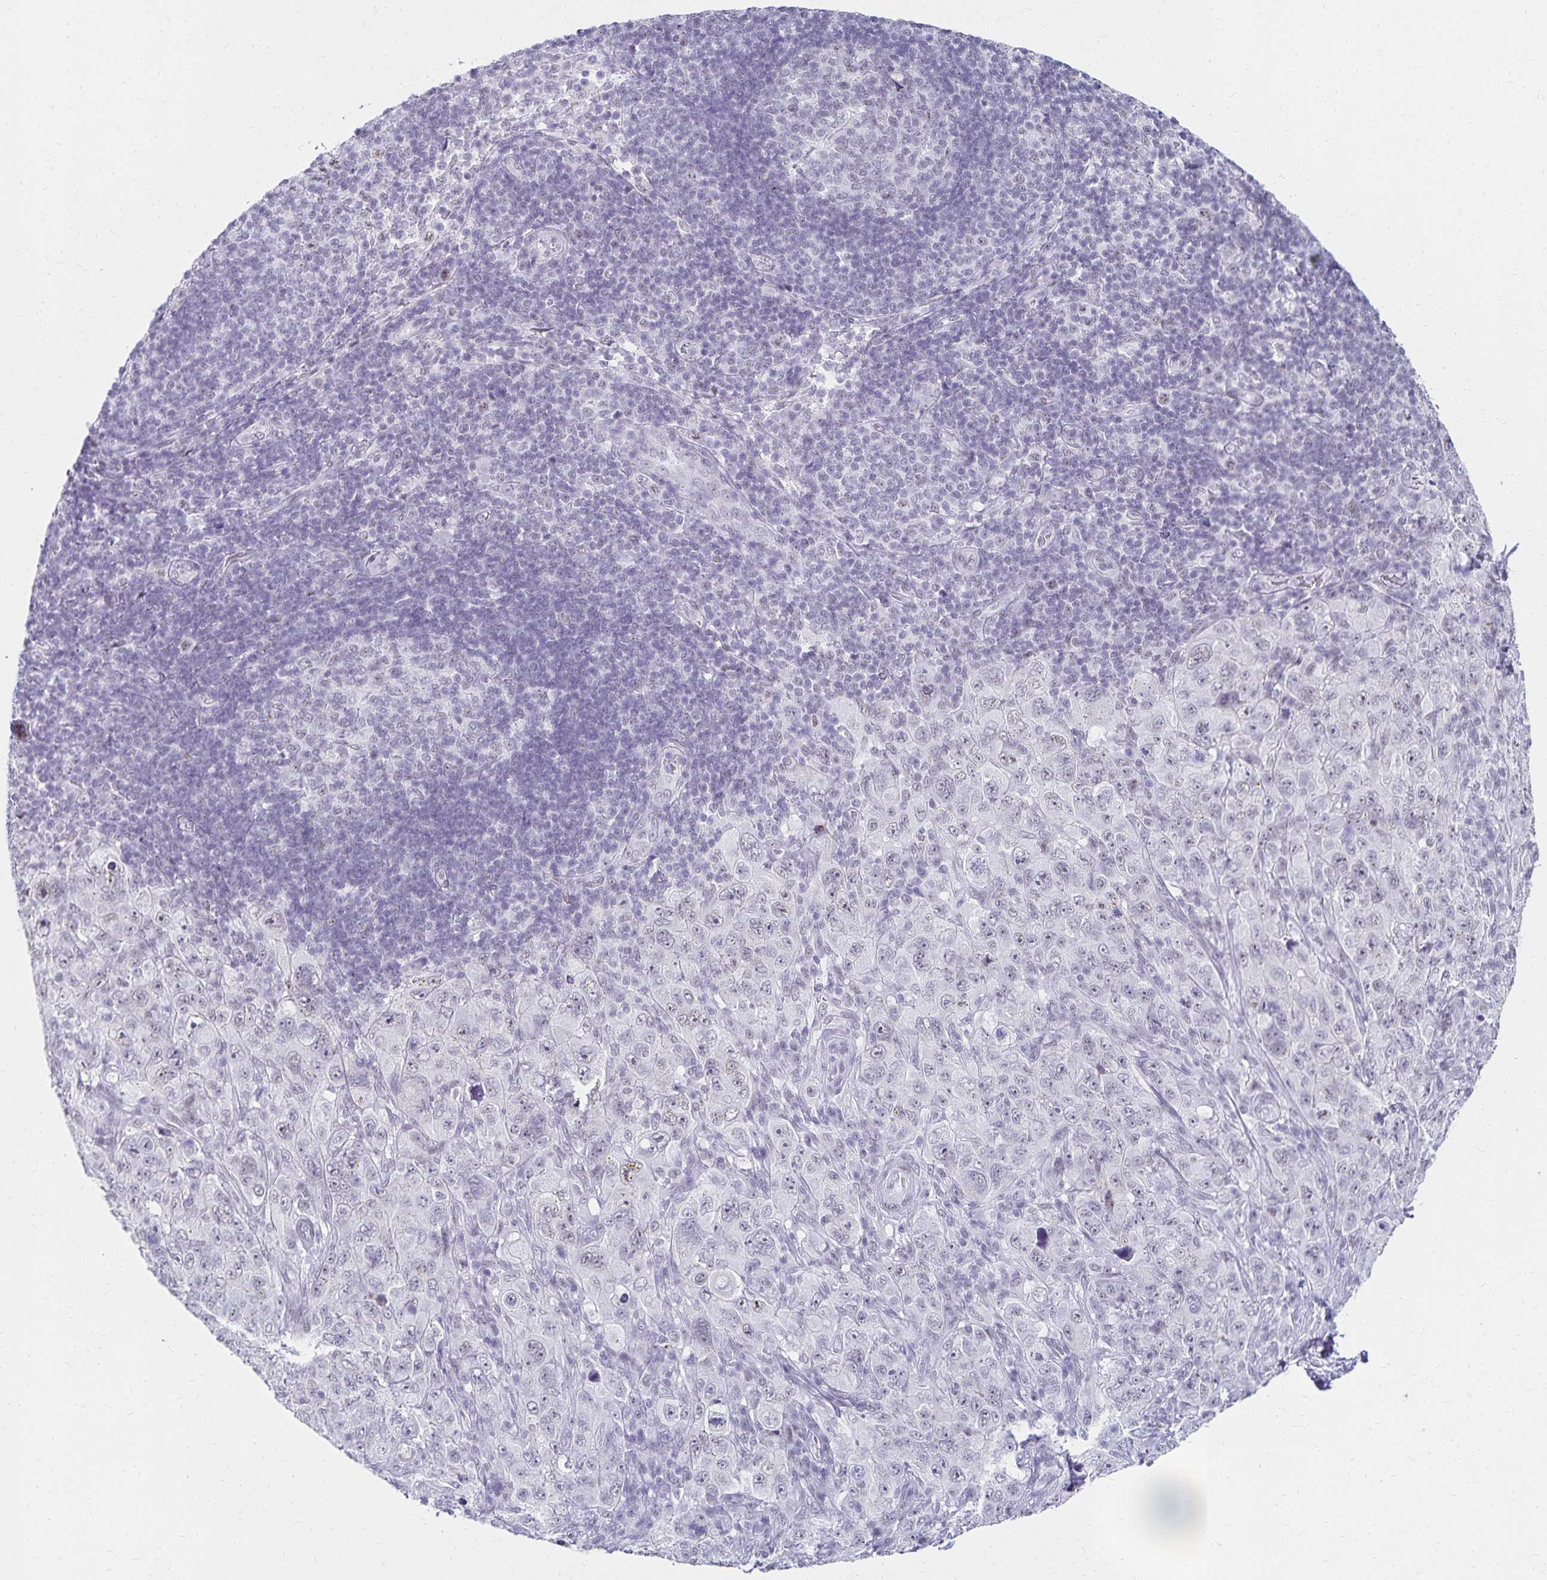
{"staining": {"intensity": "weak", "quantity": "<25%", "location": "nuclear"}, "tissue": "pancreatic cancer", "cell_type": "Tumor cells", "image_type": "cancer", "snomed": [{"axis": "morphology", "description": "Adenocarcinoma, NOS"}, {"axis": "topography", "description": "Pancreas"}], "caption": "Pancreatic adenocarcinoma was stained to show a protein in brown. There is no significant expression in tumor cells. (Stains: DAB (3,3'-diaminobenzidine) immunohistochemistry with hematoxylin counter stain, Microscopy: brightfield microscopy at high magnification).", "gene": "C20orf85", "patient": {"sex": "male", "age": 68}}